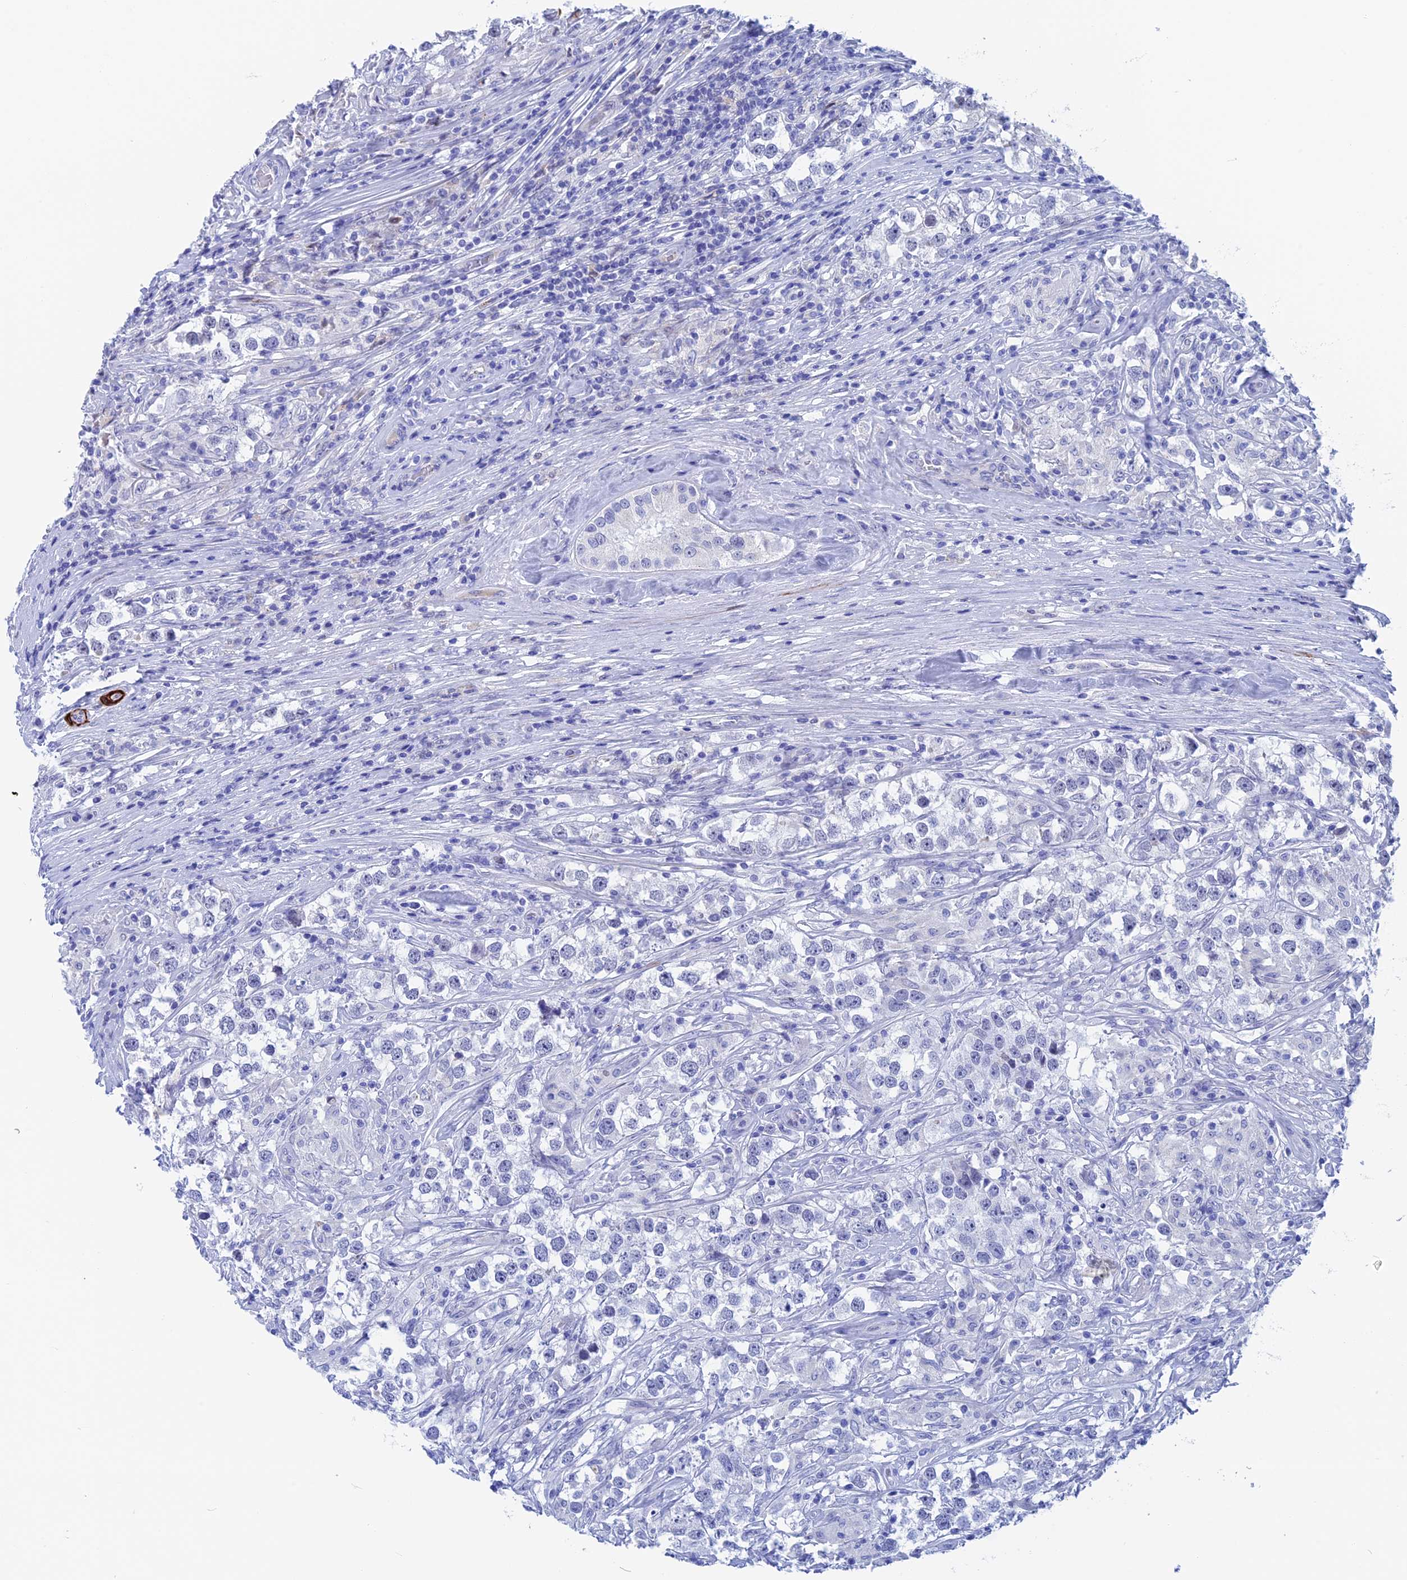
{"staining": {"intensity": "negative", "quantity": "none", "location": "none"}, "tissue": "testis cancer", "cell_type": "Tumor cells", "image_type": "cancer", "snomed": [{"axis": "morphology", "description": "Seminoma, NOS"}, {"axis": "topography", "description": "Testis"}], "caption": "IHC histopathology image of testis seminoma stained for a protein (brown), which exhibits no staining in tumor cells. Nuclei are stained in blue.", "gene": "WDR83", "patient": {"sex": "male", "age": 46}}